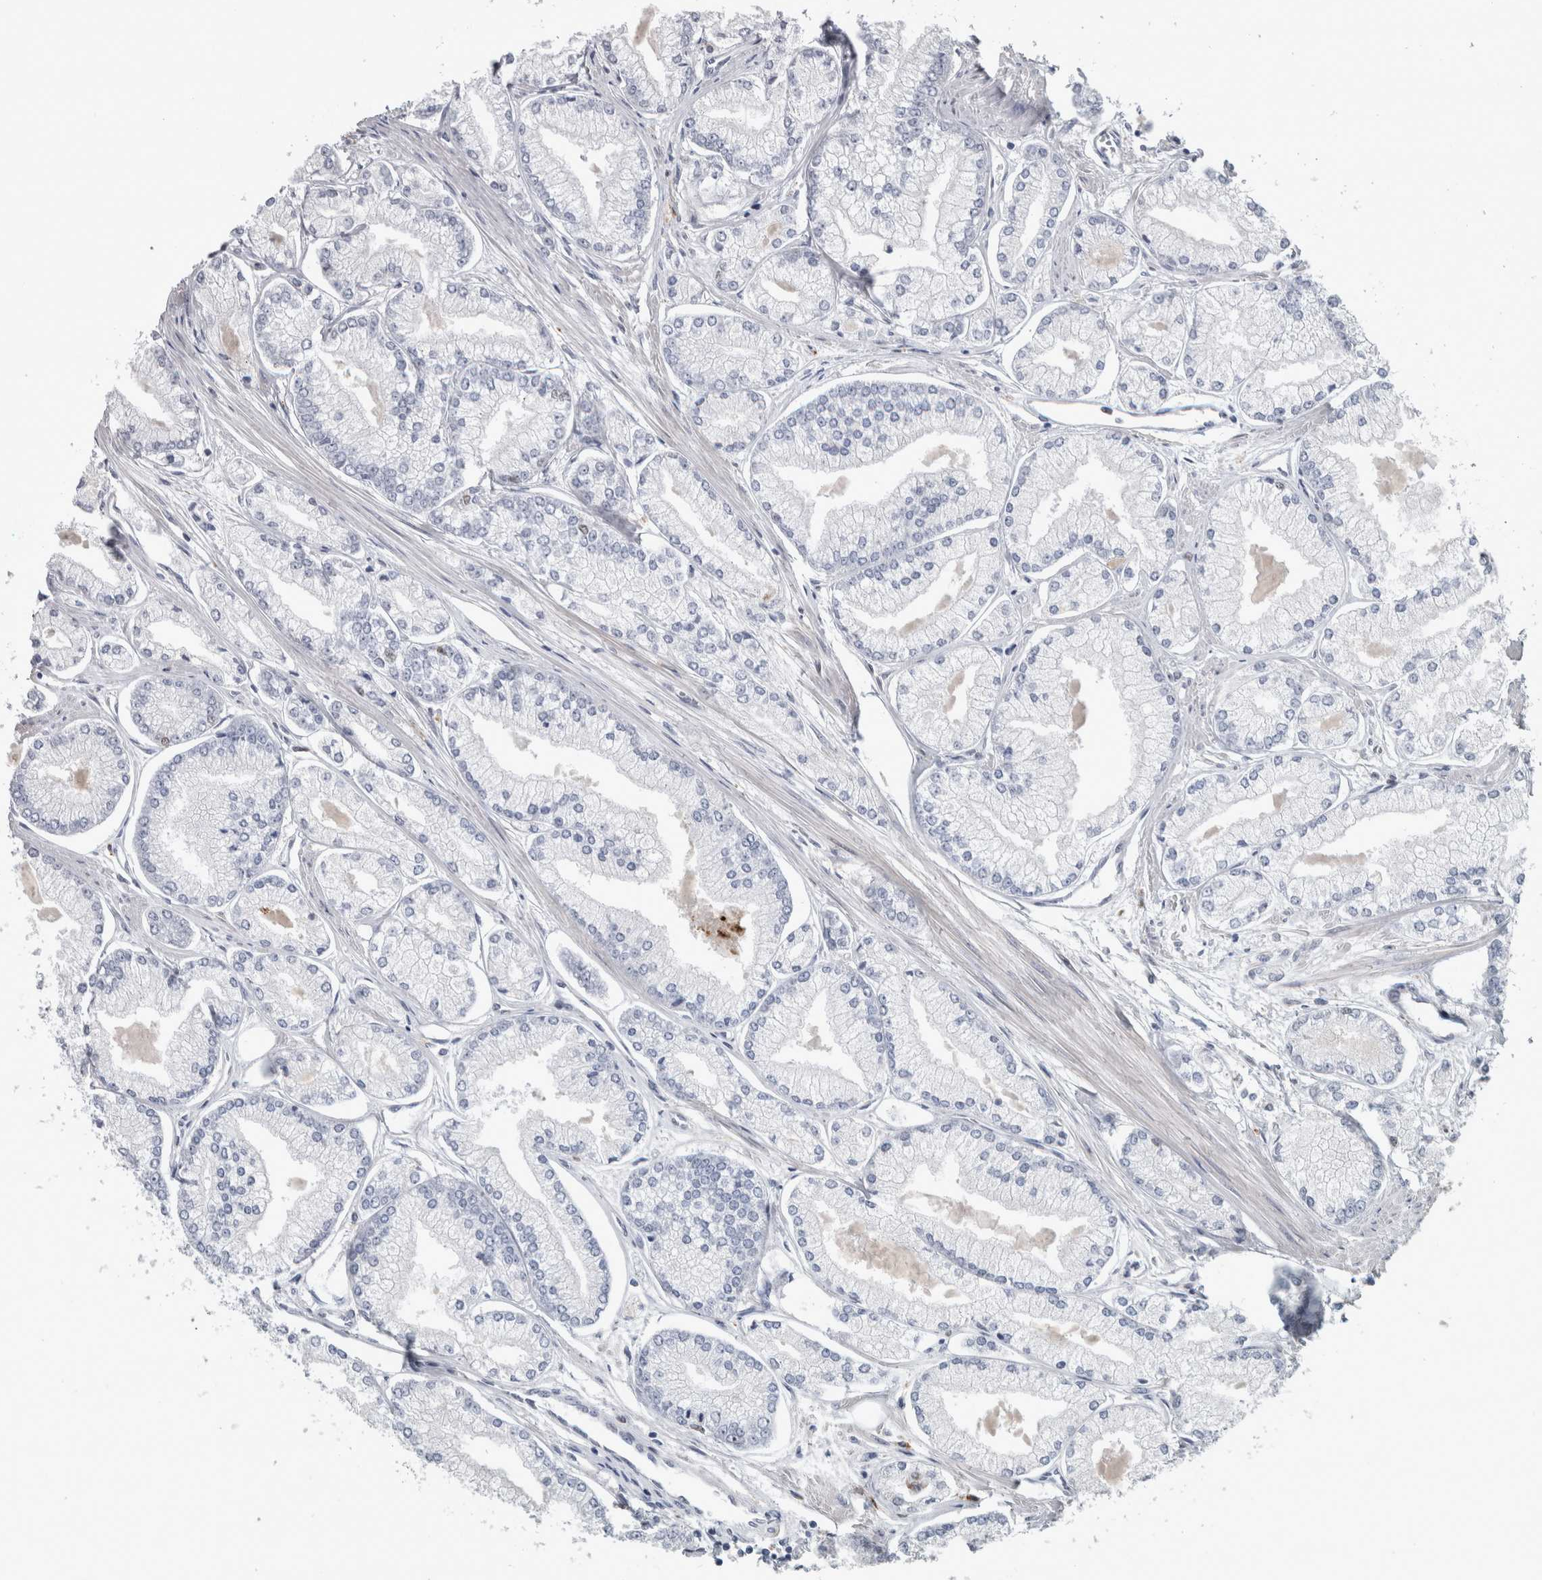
{"staining": {"intensity": "negative", "quantity": "none", "location": "none"}, "tissue": "prostate cancer", "cell_type": "Tumor cells", "image_type": "cancer", "snomed": [{"axis": "morphology", "description": "Adenocarcinoma, Low grade"}, {"axis": "topography", "description": "Prostate"}], "caption": "Immunohistochemistry histopathology image of human prostate low-grade adenocarcinoma stained for a protein (brown), which shows no positivity in tumor cells. (DAB (3,3'-diaminobenzidine) IHC with hematoxylin counter stain).", "gene": "POLD2", "patient": {"sex": "male", "age": 52}}